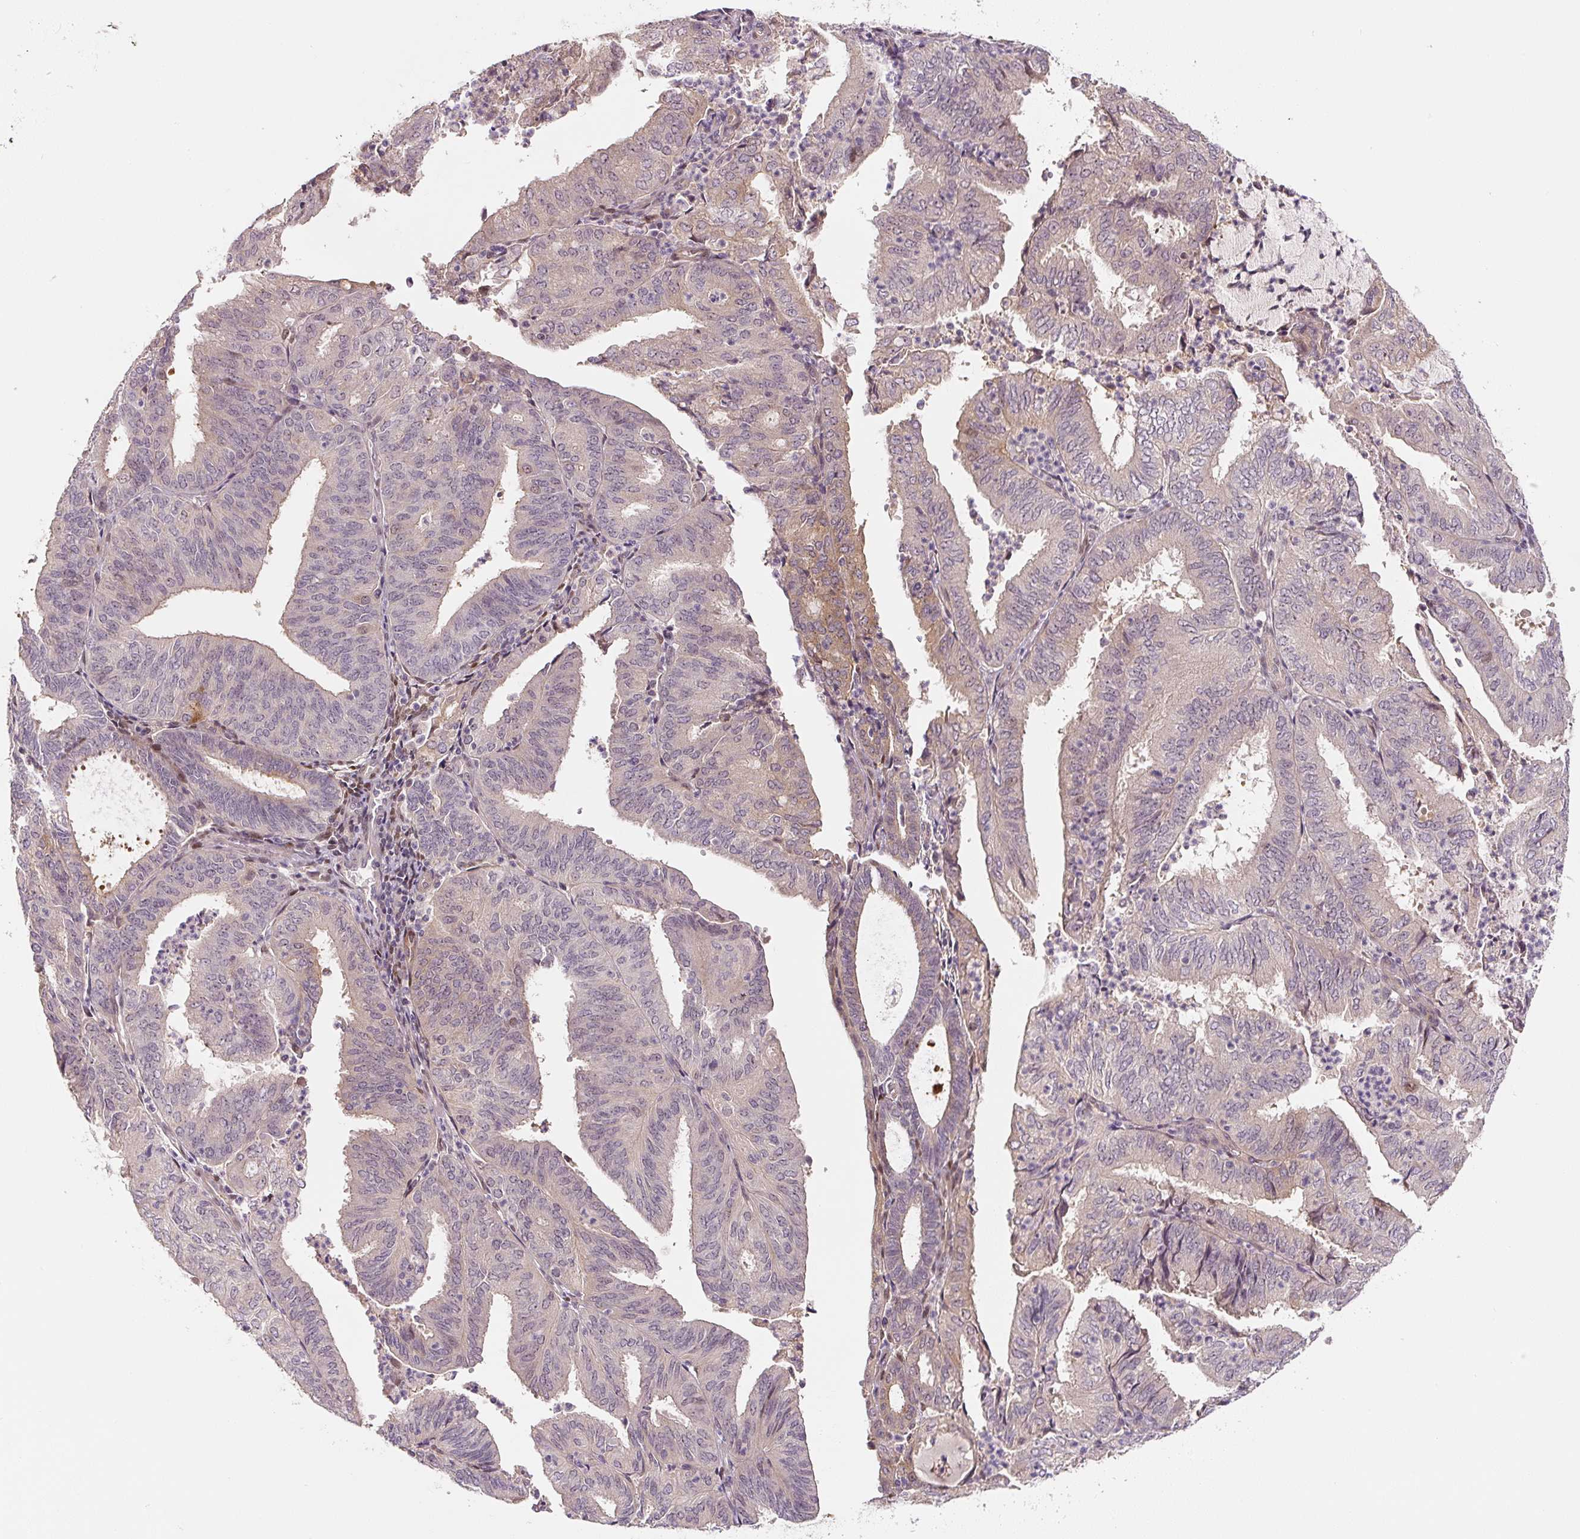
{"staining": {"intensity": "weak", "quantity": "<25%", "location": "cytoplasmic/membranous"}, "tissue": "endometrial cancer", "cell_type": "Tumor cells", "image_type": "cancer", "snomed": [{"axis": "morphology", "description": "Adenocarcinoma, NOS"}, {"axis": "topography", "description": "Uterus"}], "caption": "Endometrial cancer (adenocarcinoma) was stained to show a protein in brown. There is no significant staining in tumor cells.", "gene": "PWWP3B", "patient": {"sex": "female", "age": 60}}